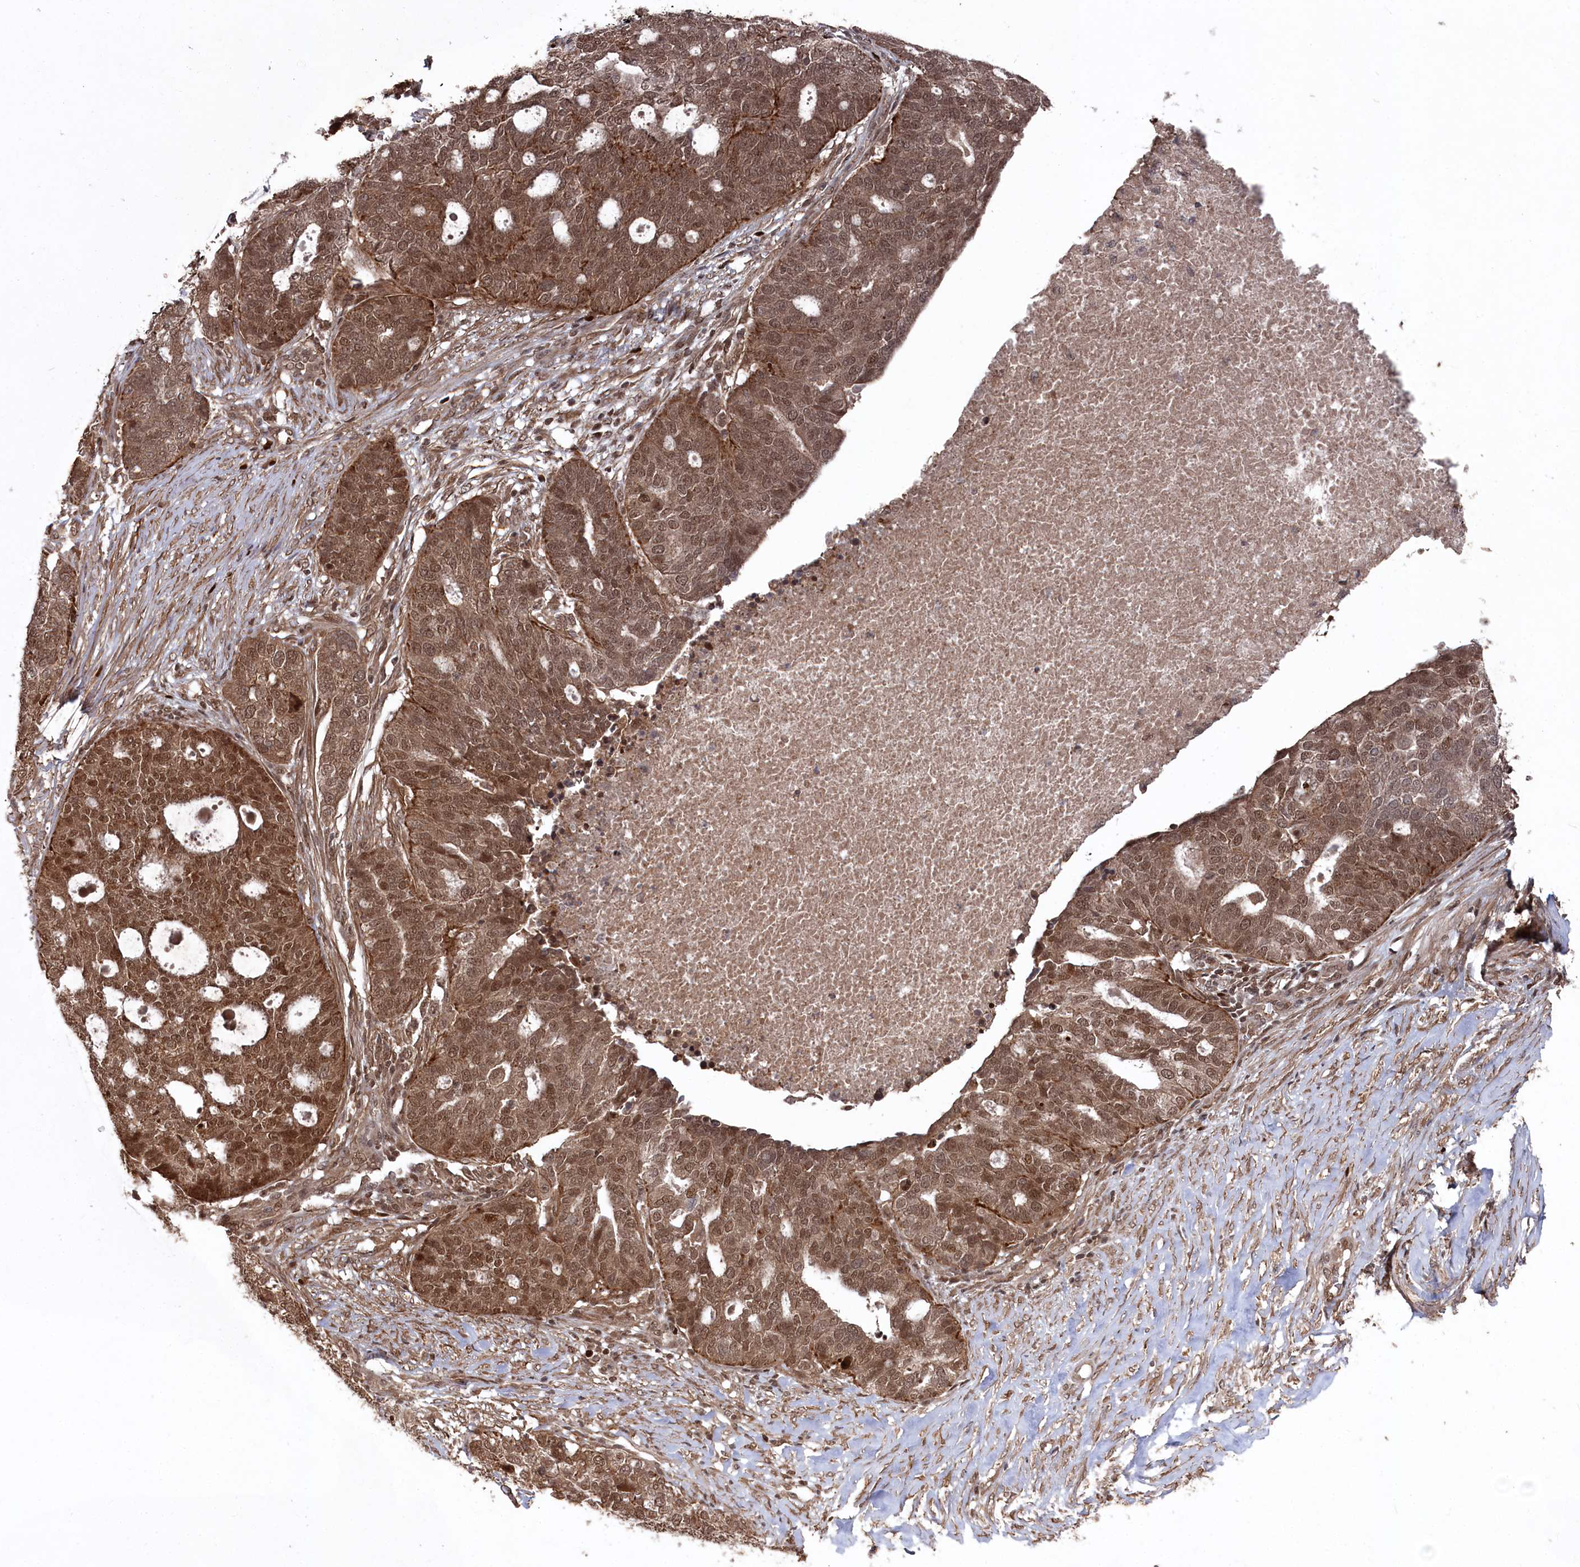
{"staining": {"intensity": "moderate", "quantity": ">75%", "location": "cytoplasmic/membranous,nuclear"}, "tissue": "ovarian cancer", "cell_type": "Tumor cells", "image_type": "cancer", "snomed": [{"axis": "morphology", "description": "Cystadenocarcinoma, serous, NOS"}, {"axis": "topography", "description": "Ovary"}], "caption": "About >75% of tumor cells in human ovarian cancer (serous cystadenocarcinoma) display moderate cytoplasmic/membranous and nuclear protein positivity as visualized by brown immunohistochemical staining.", "gene": "BORCS7", "patient": {"sex": "female", "age": 59}}